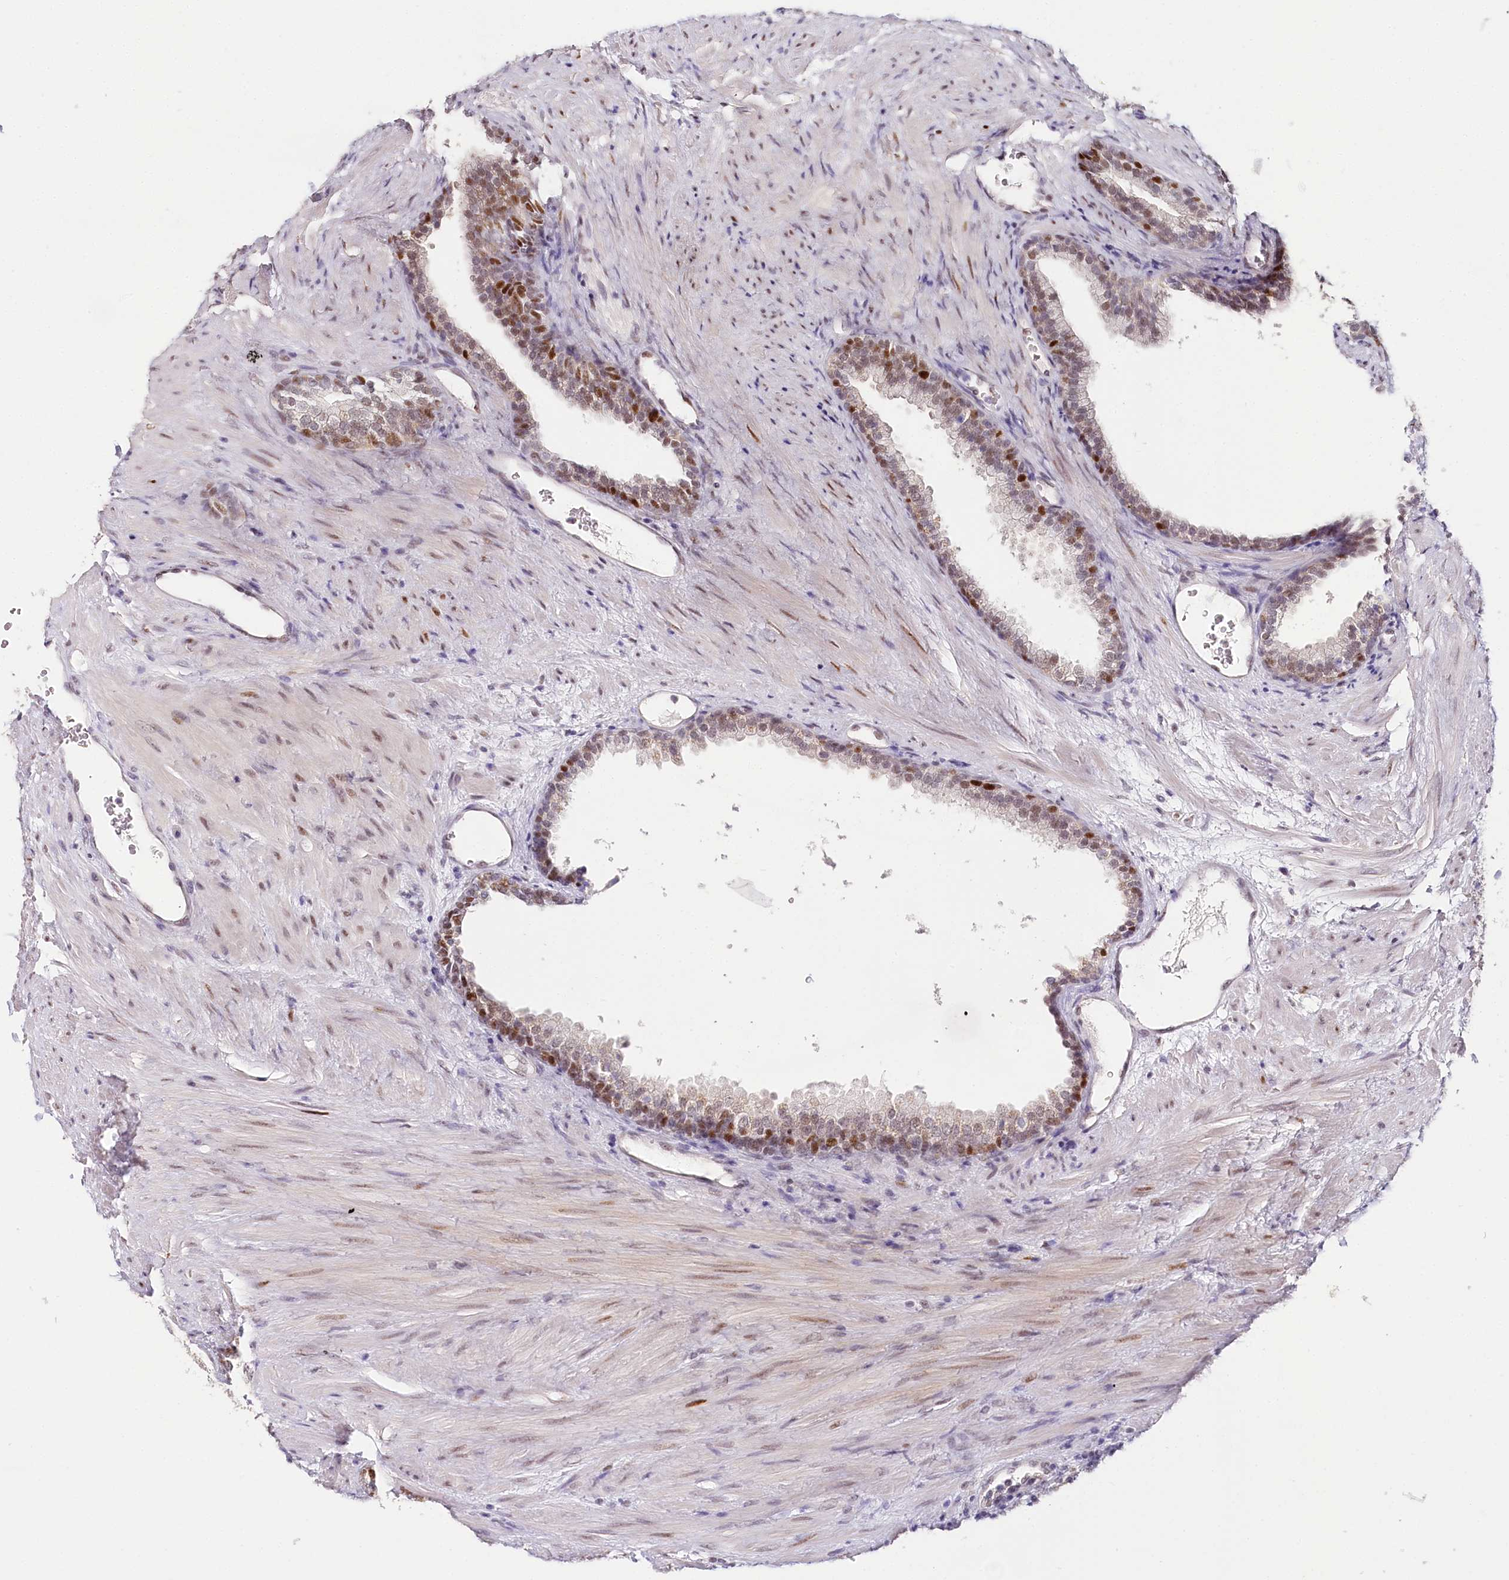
{"staining": {"intensity": "moderate", "quantity": "25%-75%", "location": "nuclear"}, "tissue": "prostate", "cell_type": "Glandular cells", "image_type": "normal", "snomed": [{"axis": "morphology", "description": "Normal tissue, NOS"}, {"axis": "topography", "description": "Prostate"}], "caption": "Moderate nuclear staining for a protein is identified in approximately 25%-75% of glandular cells of unremarkable prostate using IHC.", "gene": "TP53", "patient": {"sex": "male", "age": 76}}